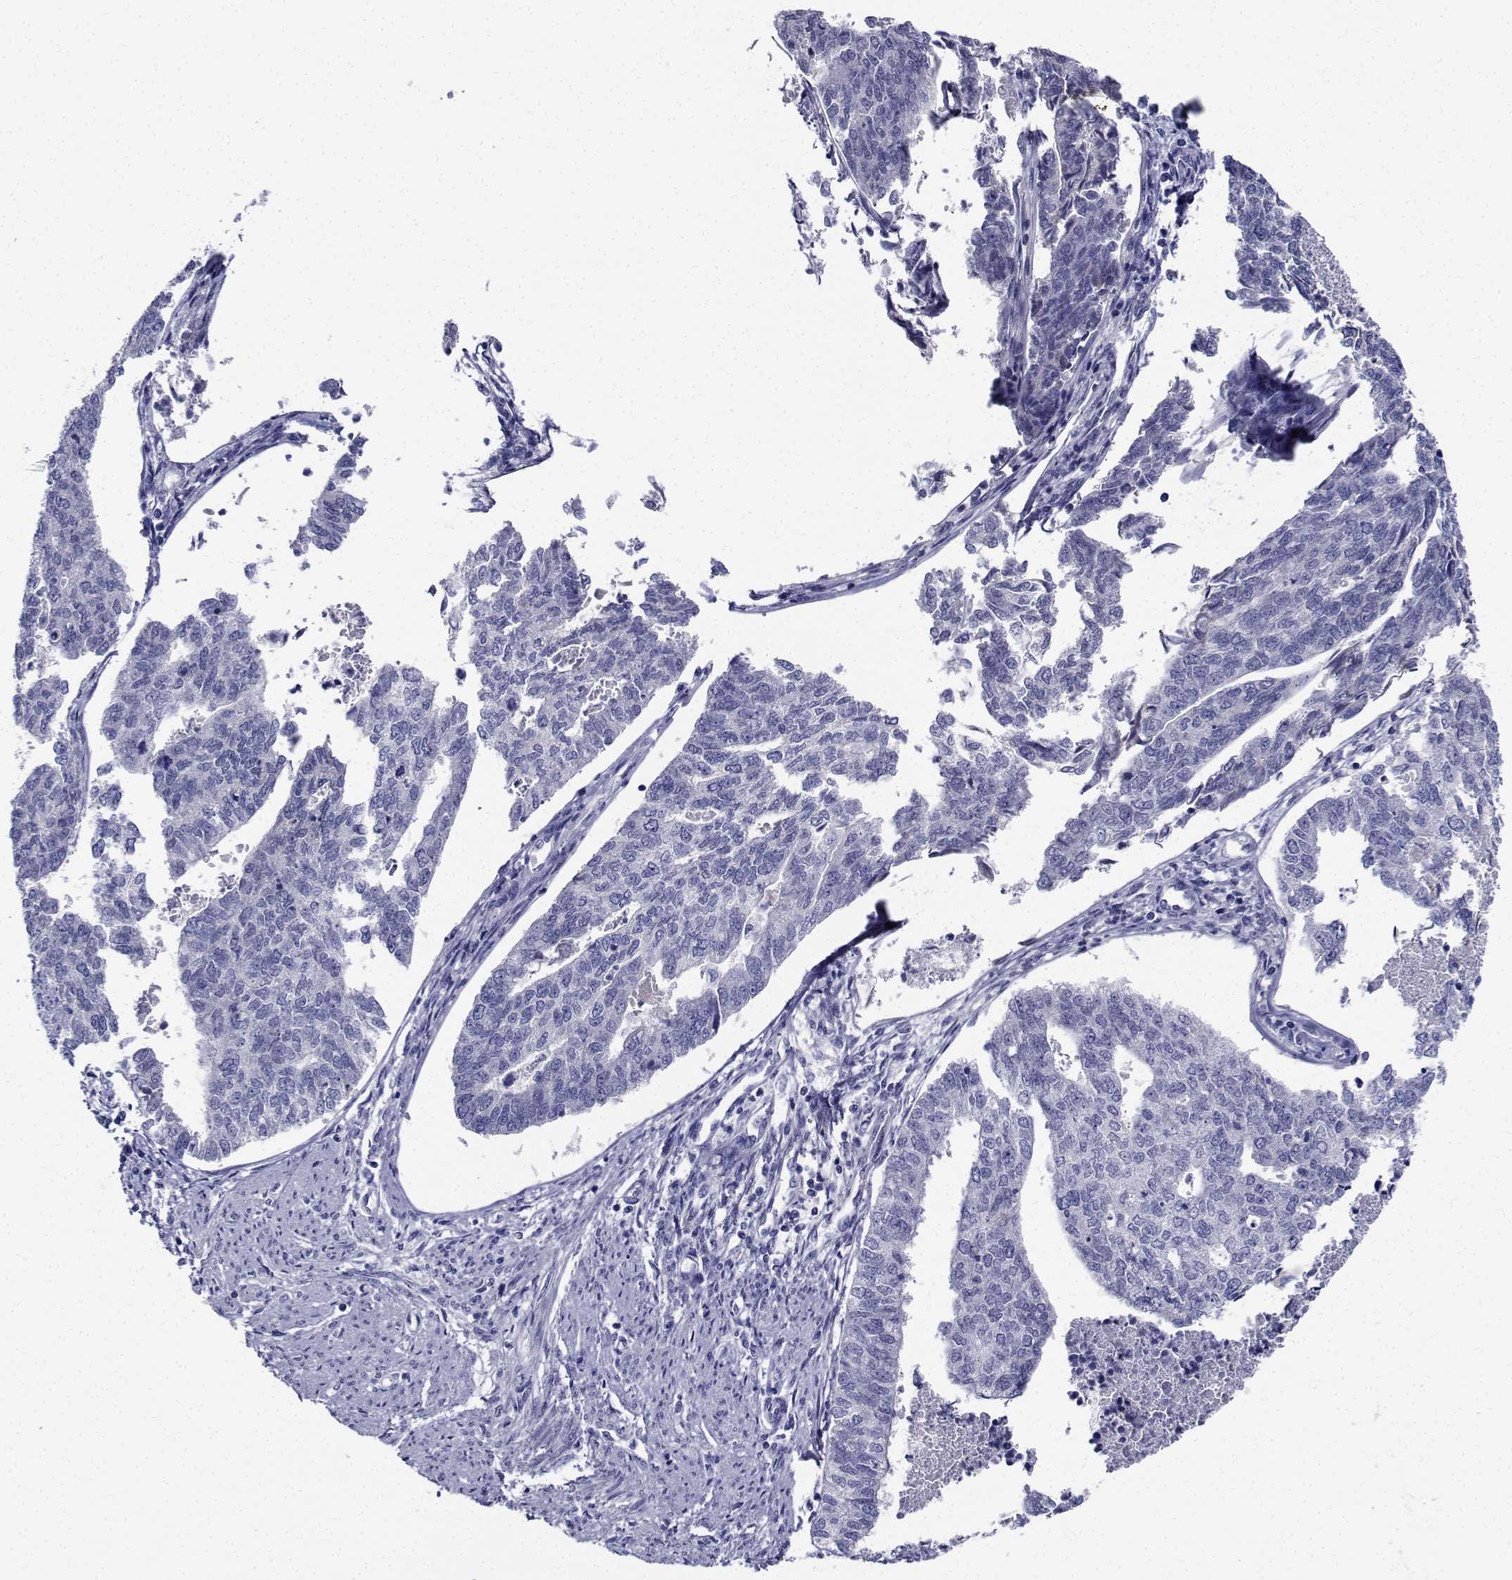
{"staining": {"intensity": "negative", "quantity": "none", "location": "none"}, "tissue": "endometrial cancer", "cell_type": "Tumor cells", "image_type": "cancer", "snomed": [{"axis": "morphology", "description": "Adenocarcinoma, NOS"}, {"axis": "topography", "description": "Endometrium"}], "caption": "DAB (3,3'-diaminobenzidine) immunohistochemical staining of endometrial cancer (adenocarcinoma) shows no significant positivity in tumor cells.", "gene": "CDHR3", "patient": {"sex": "female", "age": 73}}